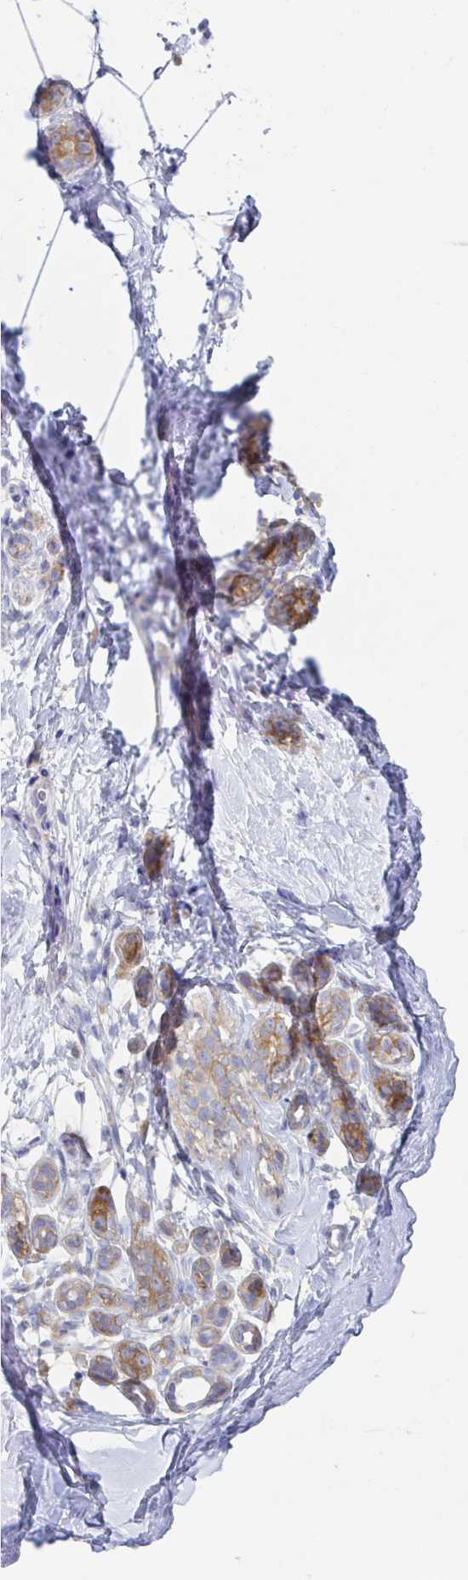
{"staining": {"intensity": "negative", "quantity": "none", "location": "none"}, "tissue": "breast", "cell_type": "Adipocytes", "image_type": "normal", "snomed": [{"axis": "morphology", "description": "Normal tissue, NOS"}, {"axis": "topography", "description": "Breast"}], "caption": "Micrograph shows no protein positivity in adipocytes of normal breast.", "gene": "AMPD2", "patient": {"sex": "female", "age": 32}}